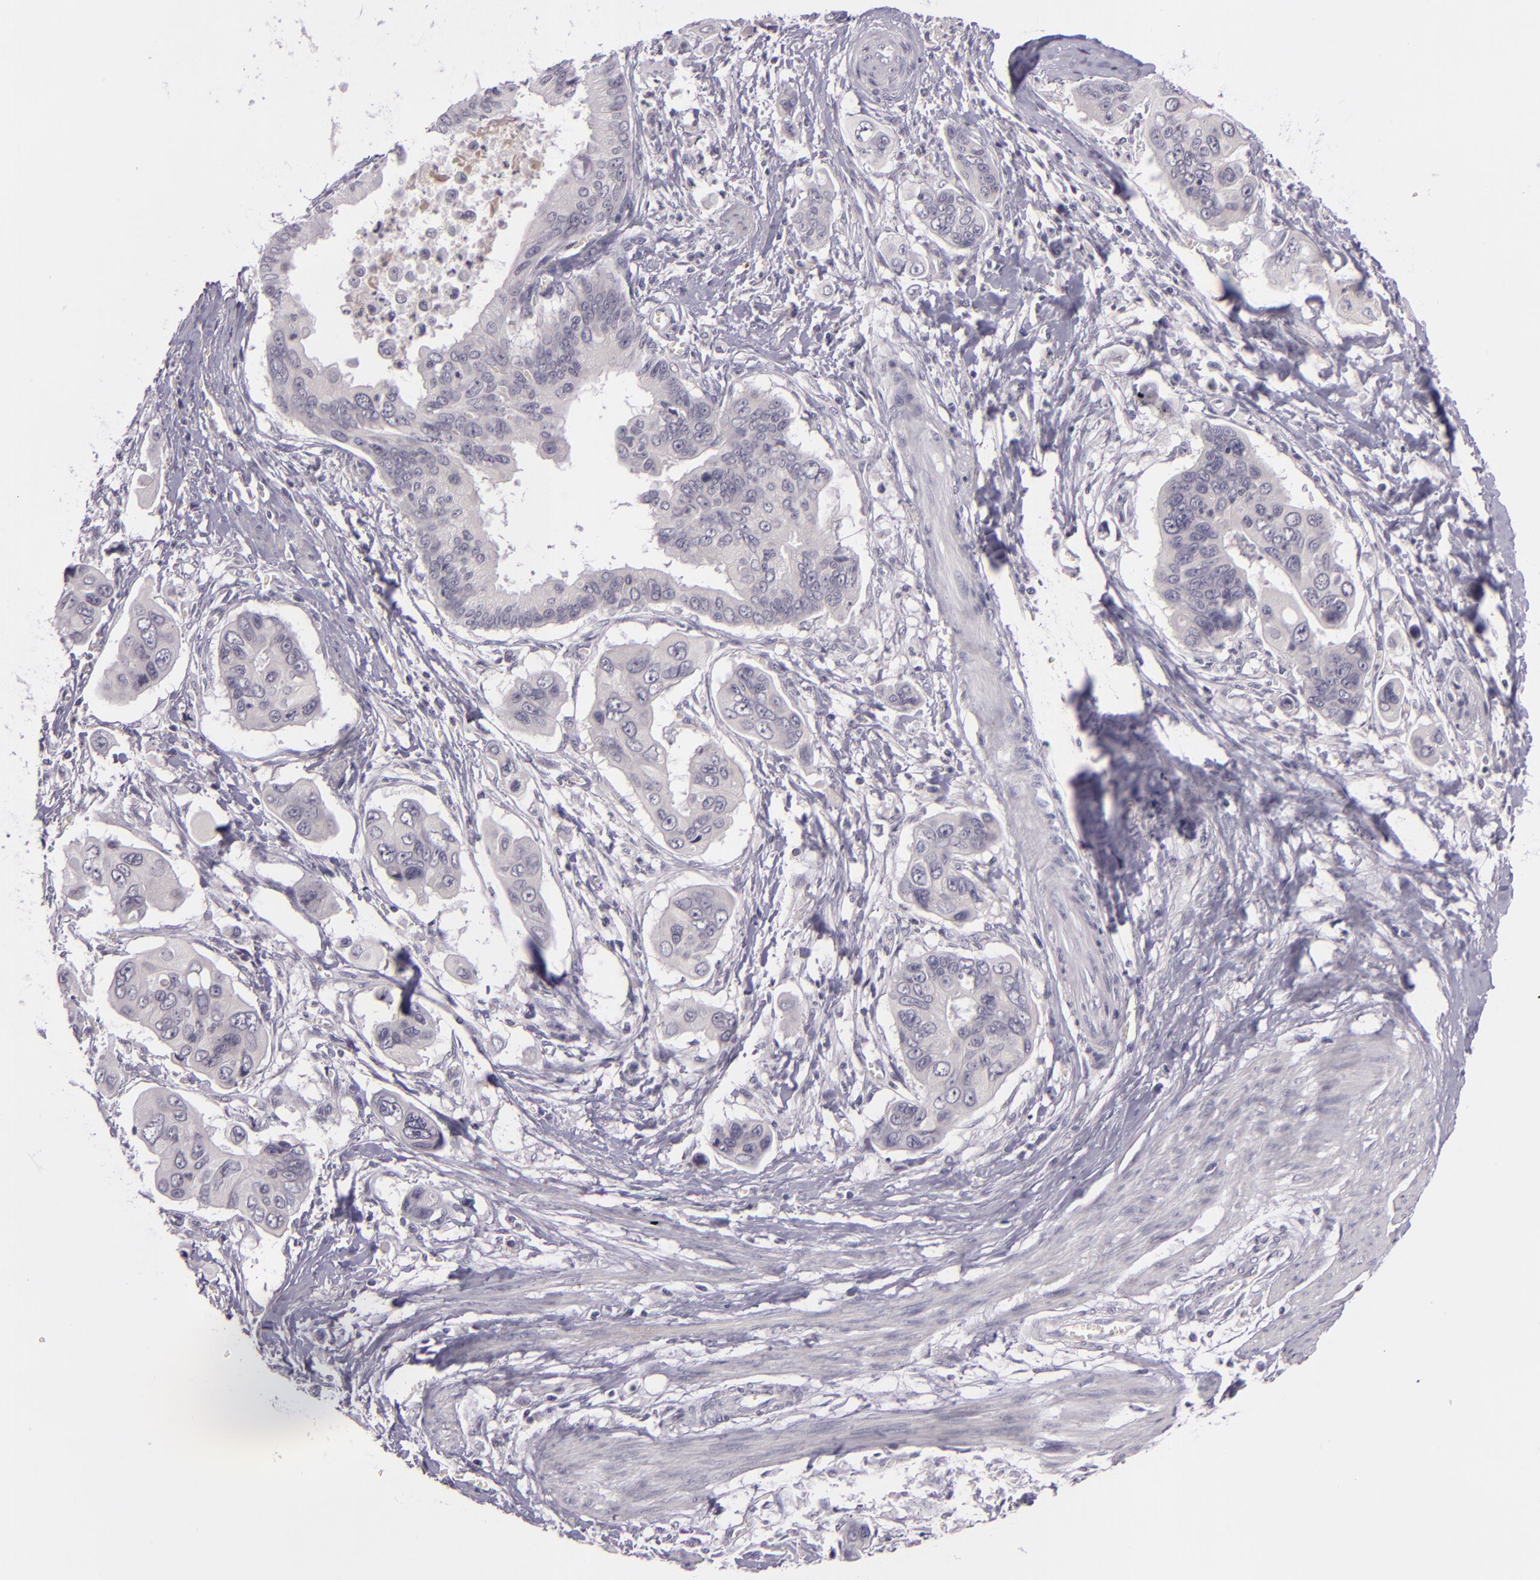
{"staining": {"intensity": "negative", "quantity": "none", "location": "none"}, "tissue": "stomach cancer", "cell_type": "Tumor cells", "image_type": "cancer", "snomed": [{"axis": "morphology", "description": "Adenocarcinoma, NOS"}, {"axis": "topography", "description": "Stomach, upper"}], "caption": "Immunohistochemical staining of human stomach cancer reveals no significant positivity in tumor cells.", "gene": "DAG1", "patient": {"sex": "male", "age": 80}}